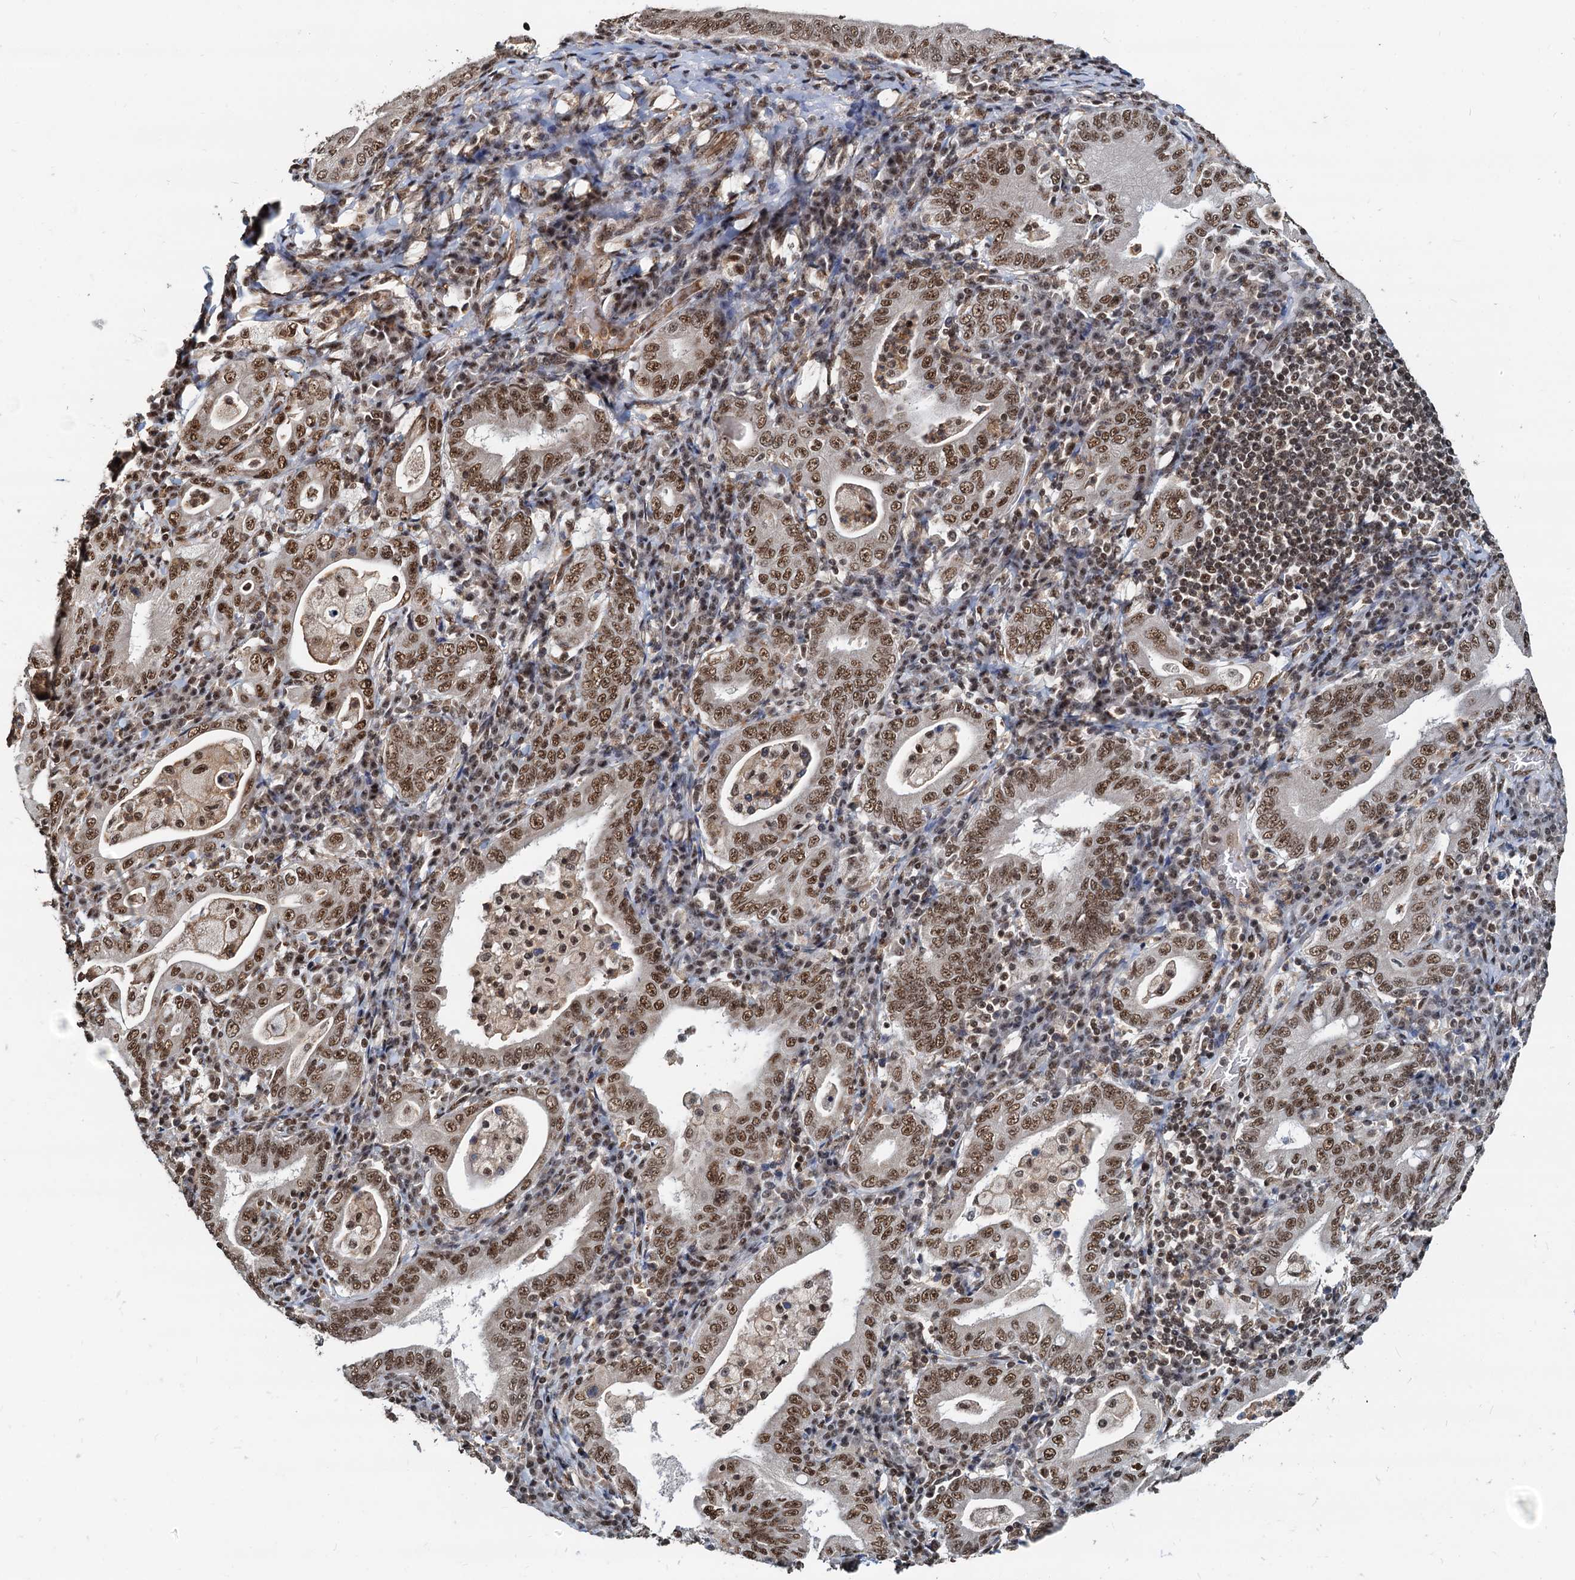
{"staining": {"intensity": "strong", "quantity": ">75%", "location": "nuclear"}, "tissue": "stomach cancer", "cell_type": "Tumor cells", "image_type": "cancer", "snomed": [{"axis": "morphology", "description": "Normal tissue, NOS"}, {"axis": "morphology", "description": "Adenocarcinoma, NOS"}, {"axis": "topography", "description": "Esophagus"}, {"axis": "topography", "description": "Stomach, upper"}, {"axis": "topography", "description": "Peripheral nerve tissue"}], "caption": "An IHC photomicrograph of tumor tissue is shown. Protein staining in brown shows strong nuclear positivity in adenocarcinoma (stomach) within tumor cells.", "gene": "RSRC2", "patient": {"sex": "male", "age": 62}}